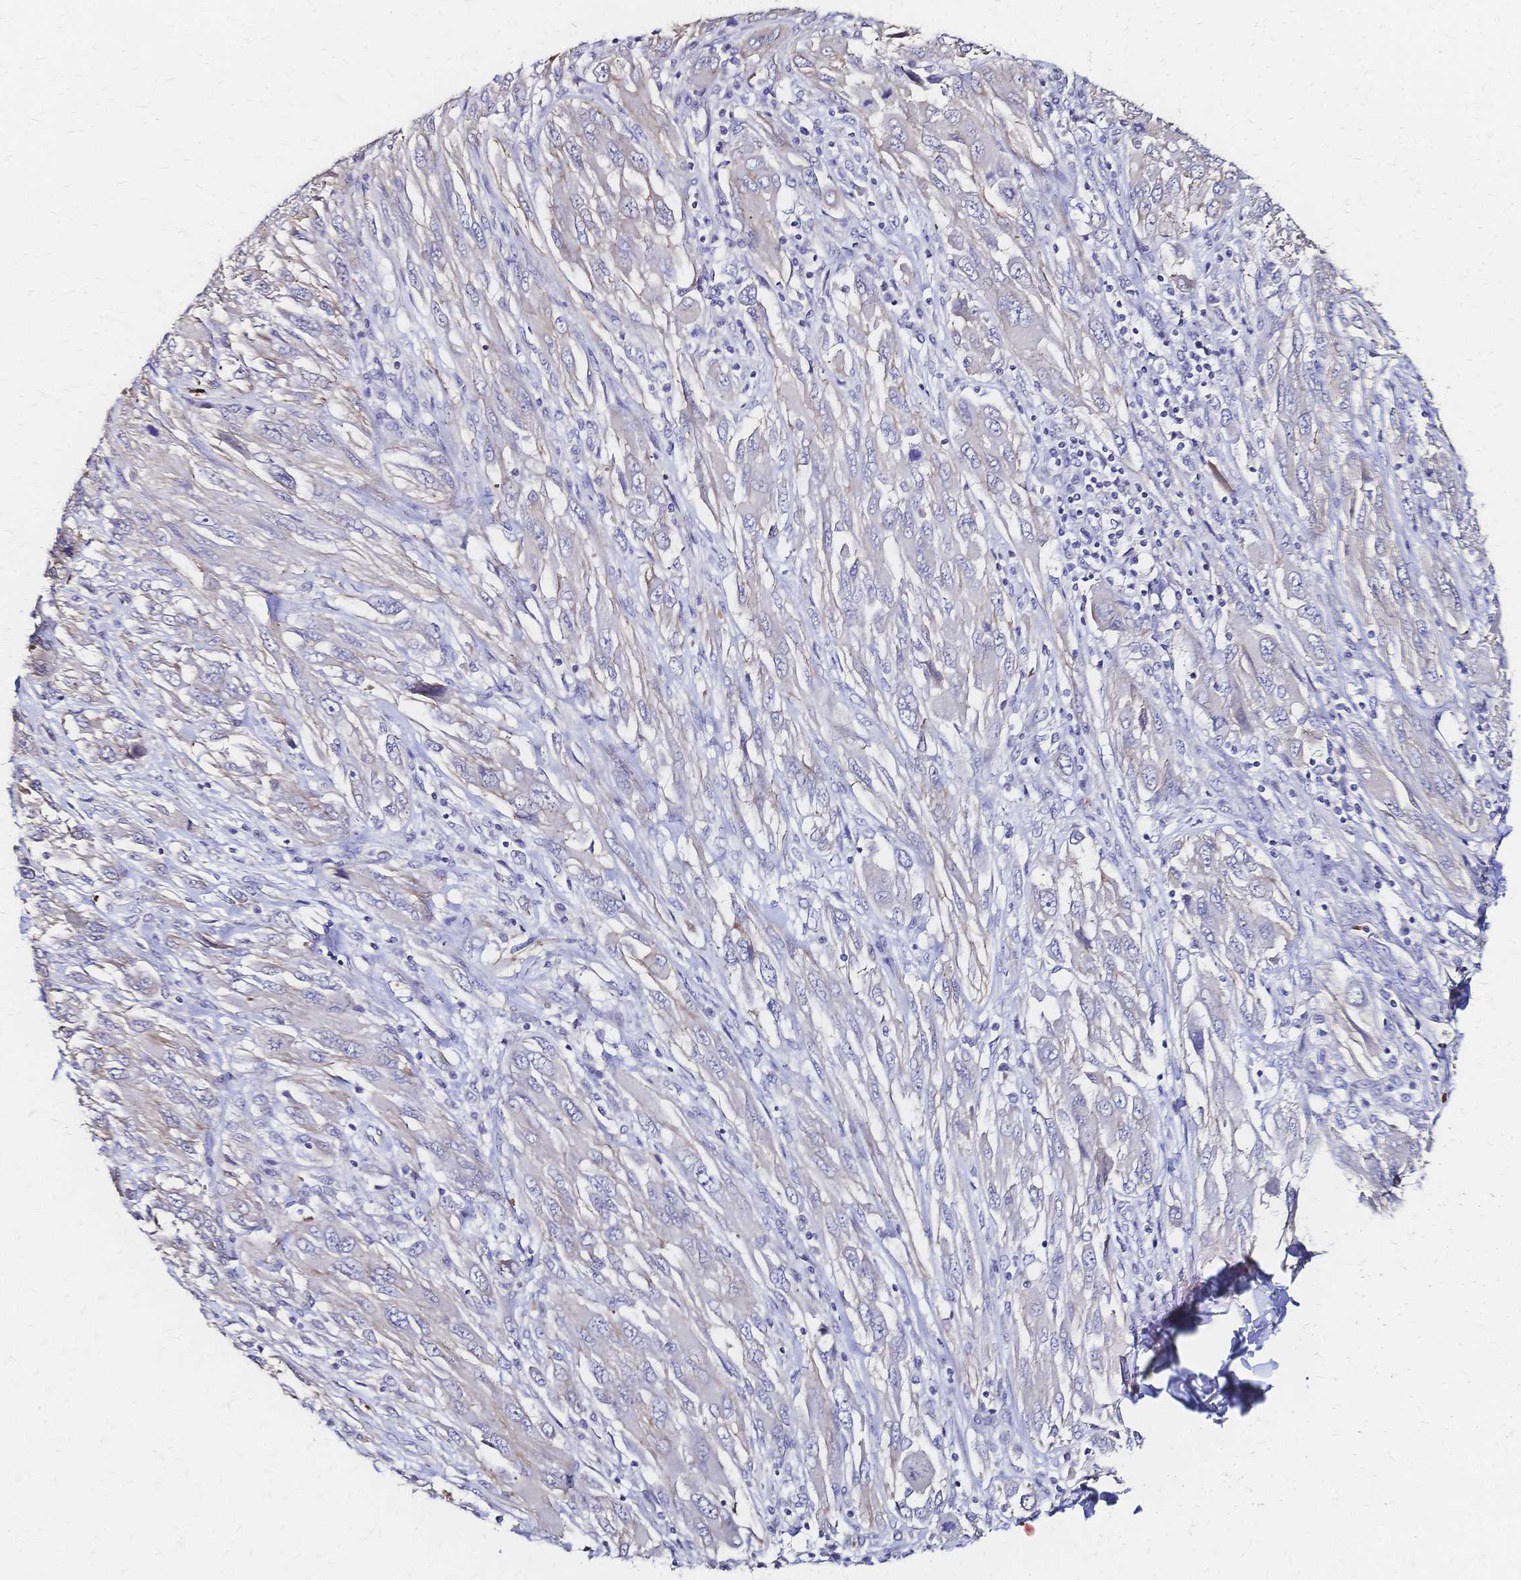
{"staining": {"intensity": "negative", "quantity": "none", "location": "none"}, "tissue": "melanoma", "cell_type": "Tumor cells", "image_type": "cancer", "snomed": [{"axis": "morphology", "description": "Malignant melanoma, NOS"}, {"axis": "topography", "description": "Skin"}], "caption": "Tumor cells show no significant protein positivity in malignant melanoma.", "gene": "SLC5A1", "patient": {"sex": "female", "age": 91}}